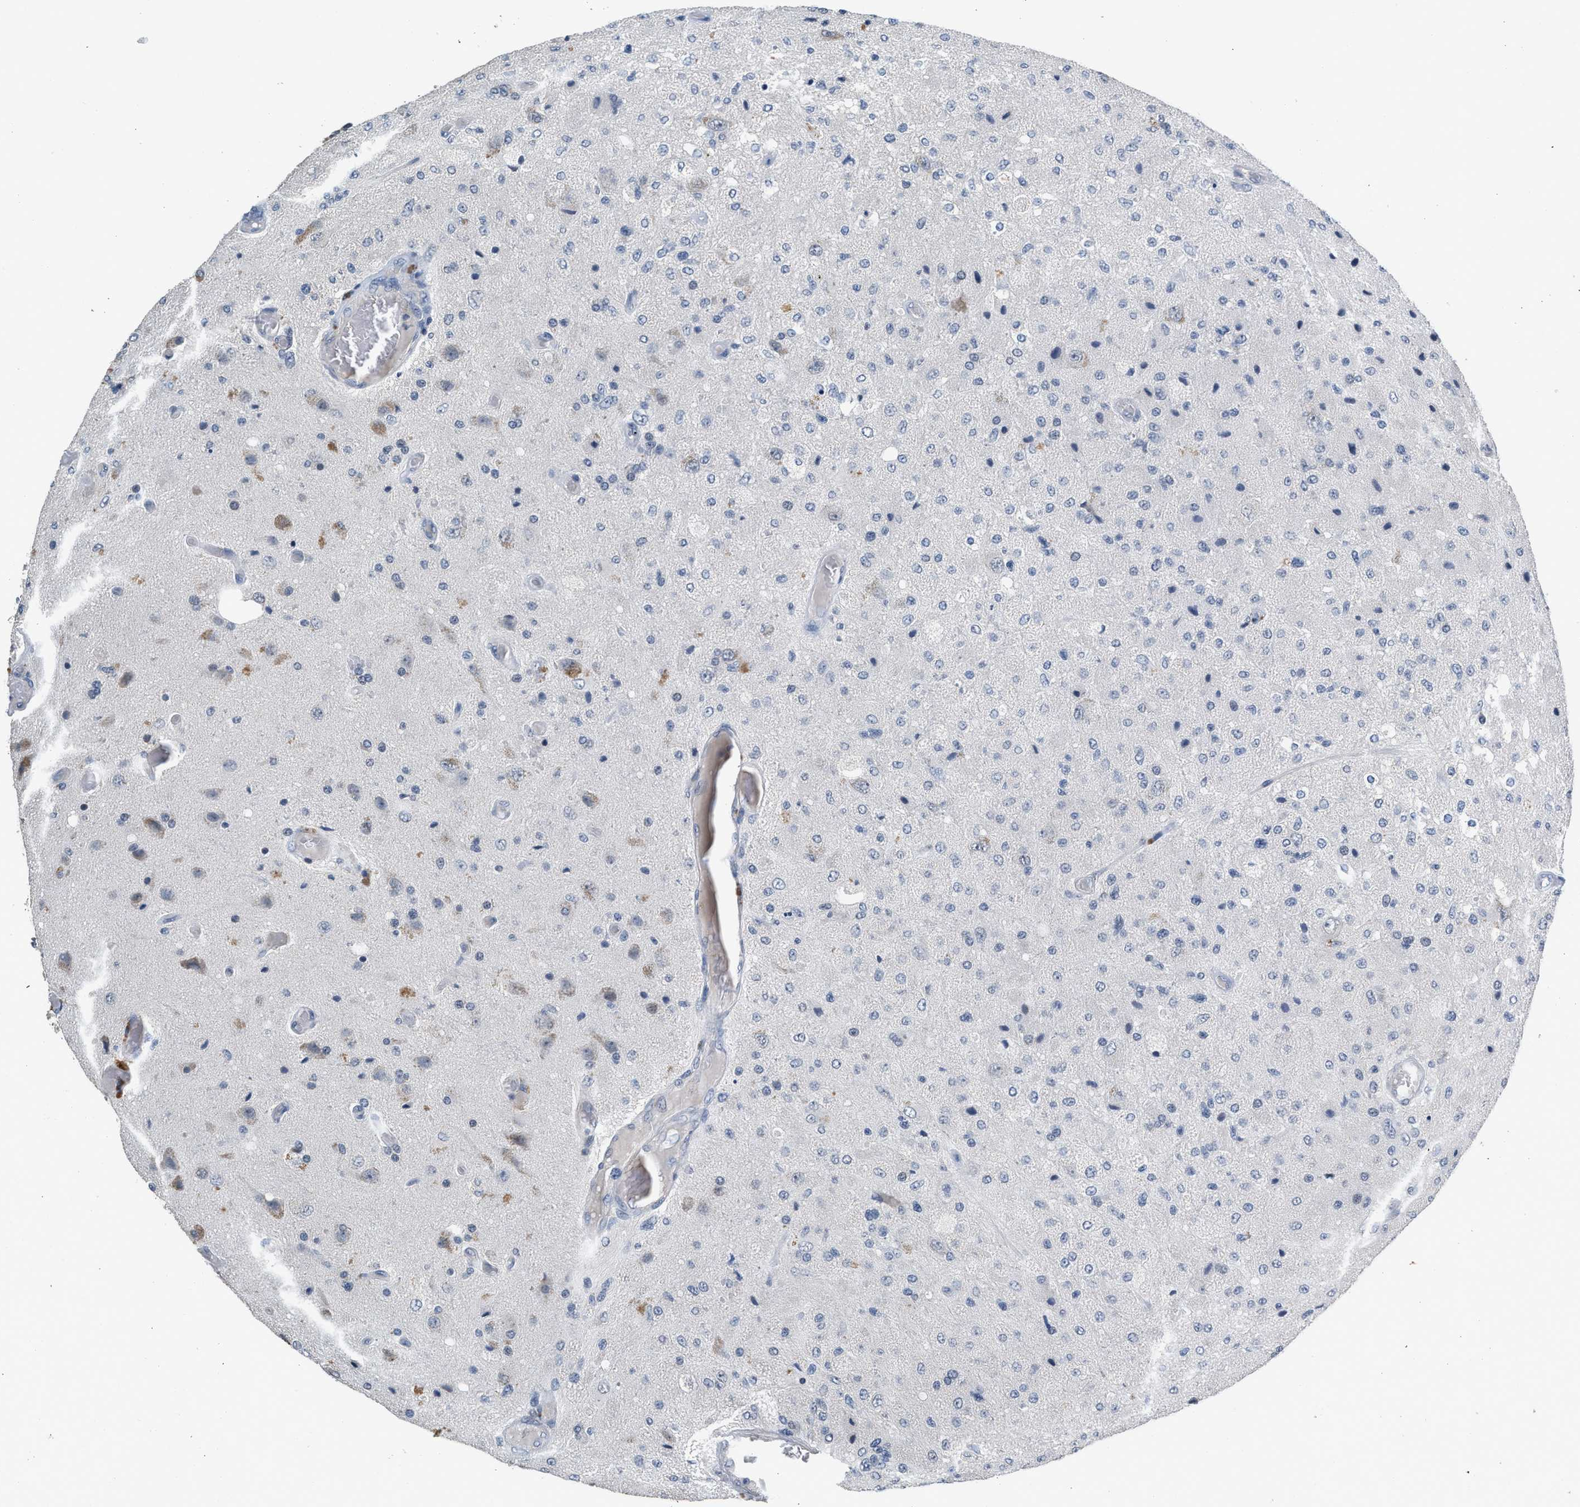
{"staining": {"intensity": "negative", "quantity": "none", "location": "none"}, "tissue": "glioma", "cell_type": "Tumor cells", "image_type": "cancer", "snomed": [{"axis": "morphology", "description": "Normal tissue, NOS"}, {"axis": "morphology", "description": "Glioma, malignant, High grade"}, {"axis": "topography", "description": "Cerebral cortex"}], "caption": "DAB (3,3'-diaminobenzidine) immunohistochemical staining of human malignant high-grade glioma exhibits no significant expression in tumor cells.", "gene": "CSF3R", "patient": {"sex": "male", "age": 77}}